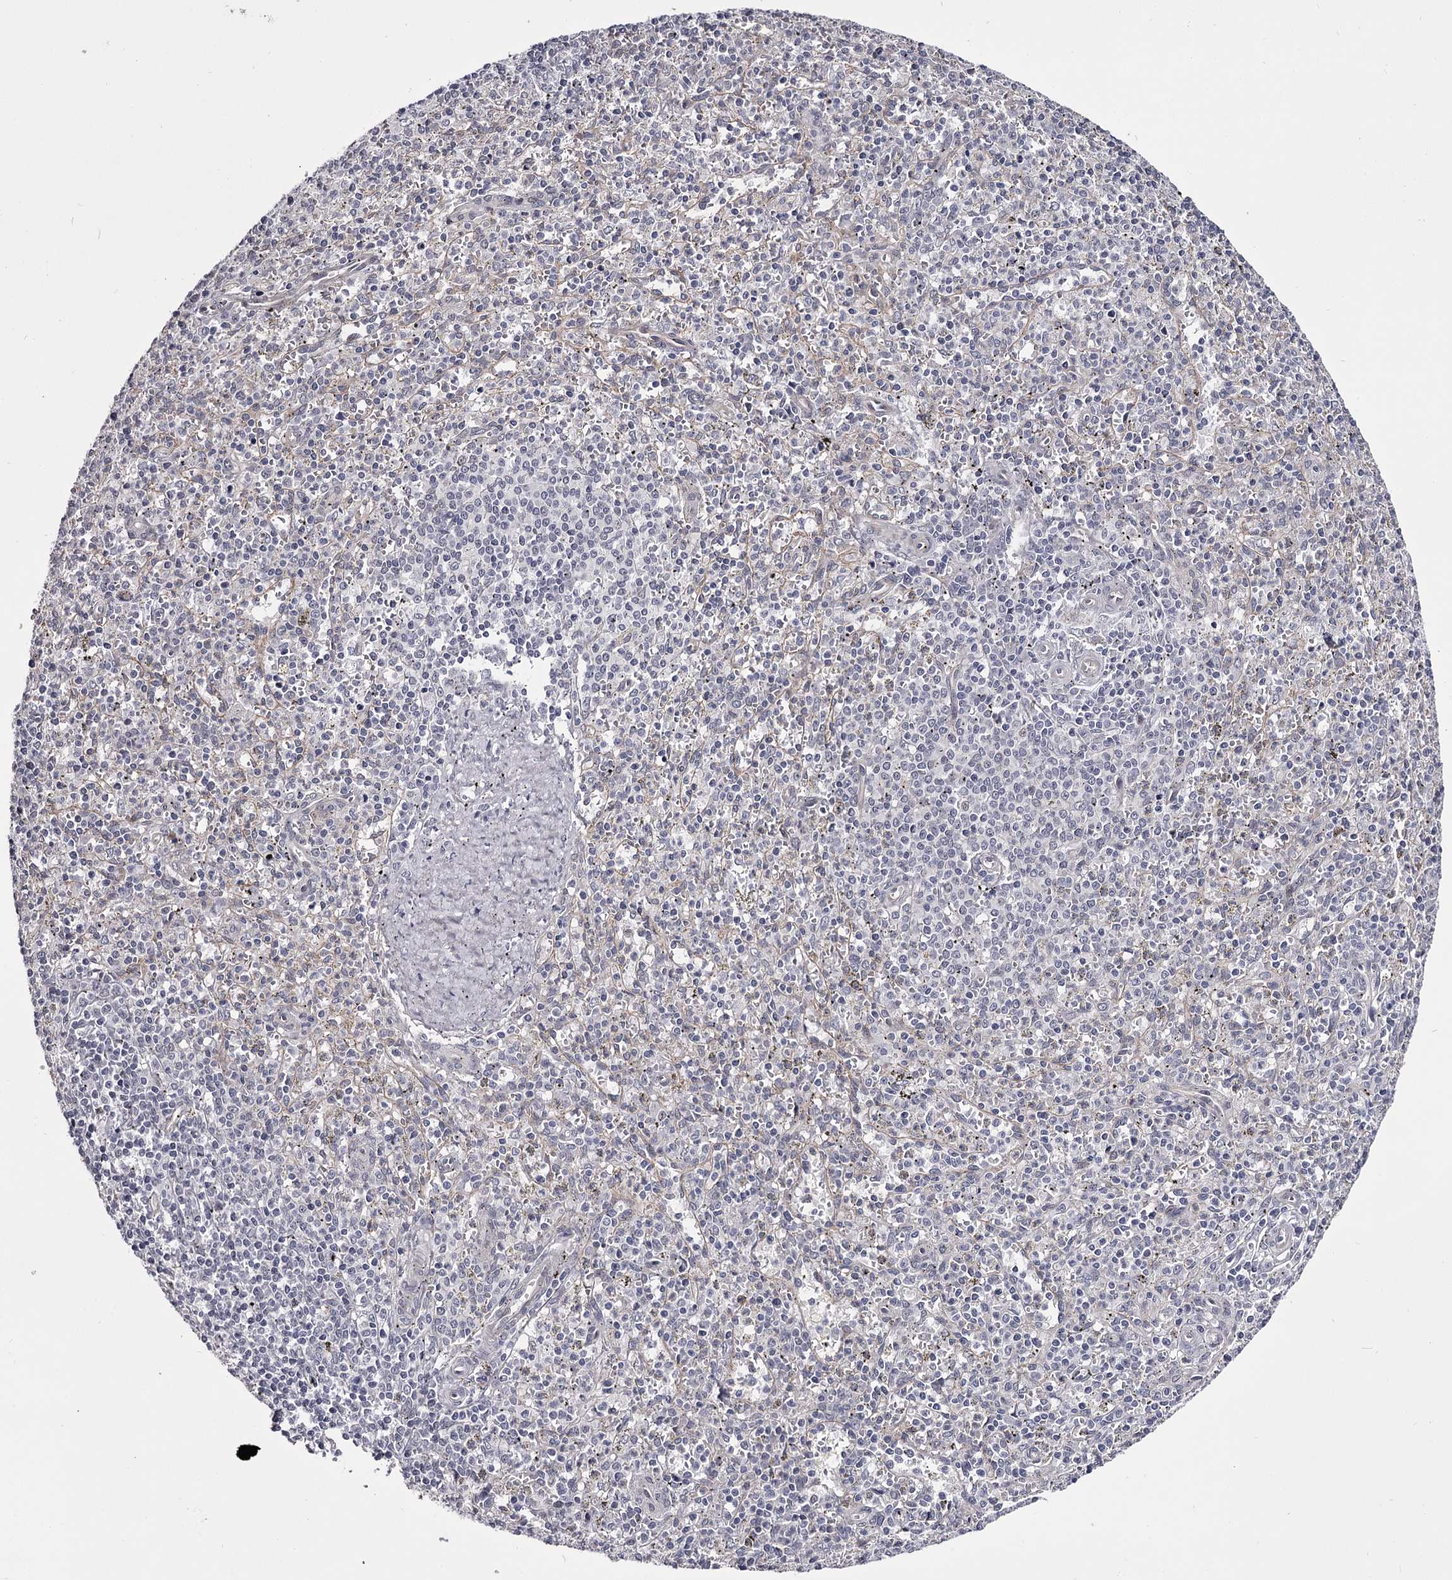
{"staining": {"intensity": "negative", "quantity": "none", "location": "none"}, "tissue": "spleen", "cell_type": "Cells in red pulp", "image_type": "normal", "snomed": [{"axis": "morphology", "description": "Normal tissue, NOS"}, {"axis": "topography", "description": "Spleen"}], "caption": "Protein analysis of unremarkable spleen reveals no significant positivity in cells in red pulp.", "gene": "OVOL2", "patient": {"sex": "male", "age": 72}}